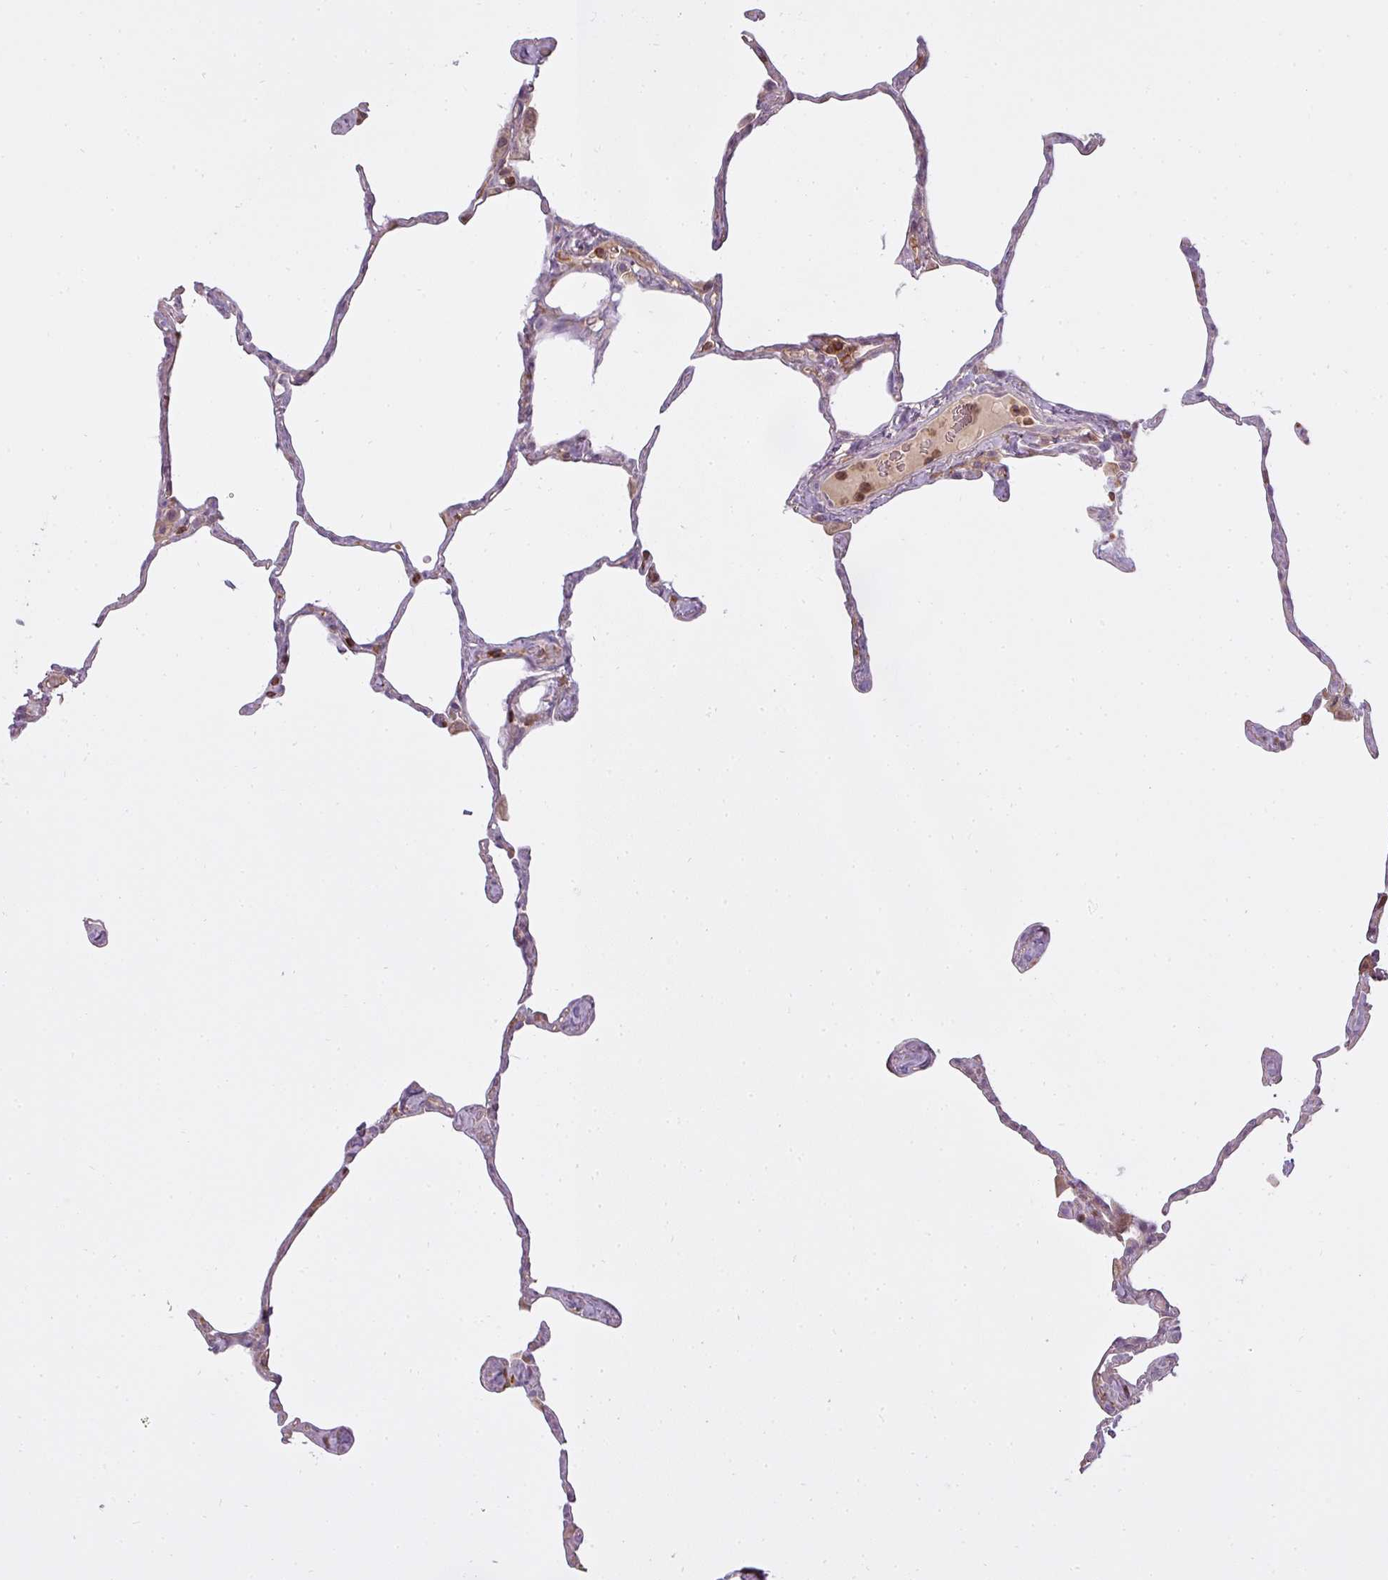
{"staining": {"intensity": "weak", "quantity": "25%-75%", "location": "cytoplasmic/membranous"}, "tissue": "lung", "cell_type": "Alveolar cells", "image_type": "normal", "snomed": [{"axis": "morphology", "description": "Normal tissue, NOS"}, {"axis": "topography", "description": "Lung"}], "caption": "A photomicrograph of lung stained for a protein exhibits weak cytoplasmic/membranous brown staining in alveolar cells. Using DAB (brown) and hematoxylin (blue) stains, captured at high magnification using brightfield microscopy.", "gene": "STK4", "patient": {"sex": "male", "age": 65}}